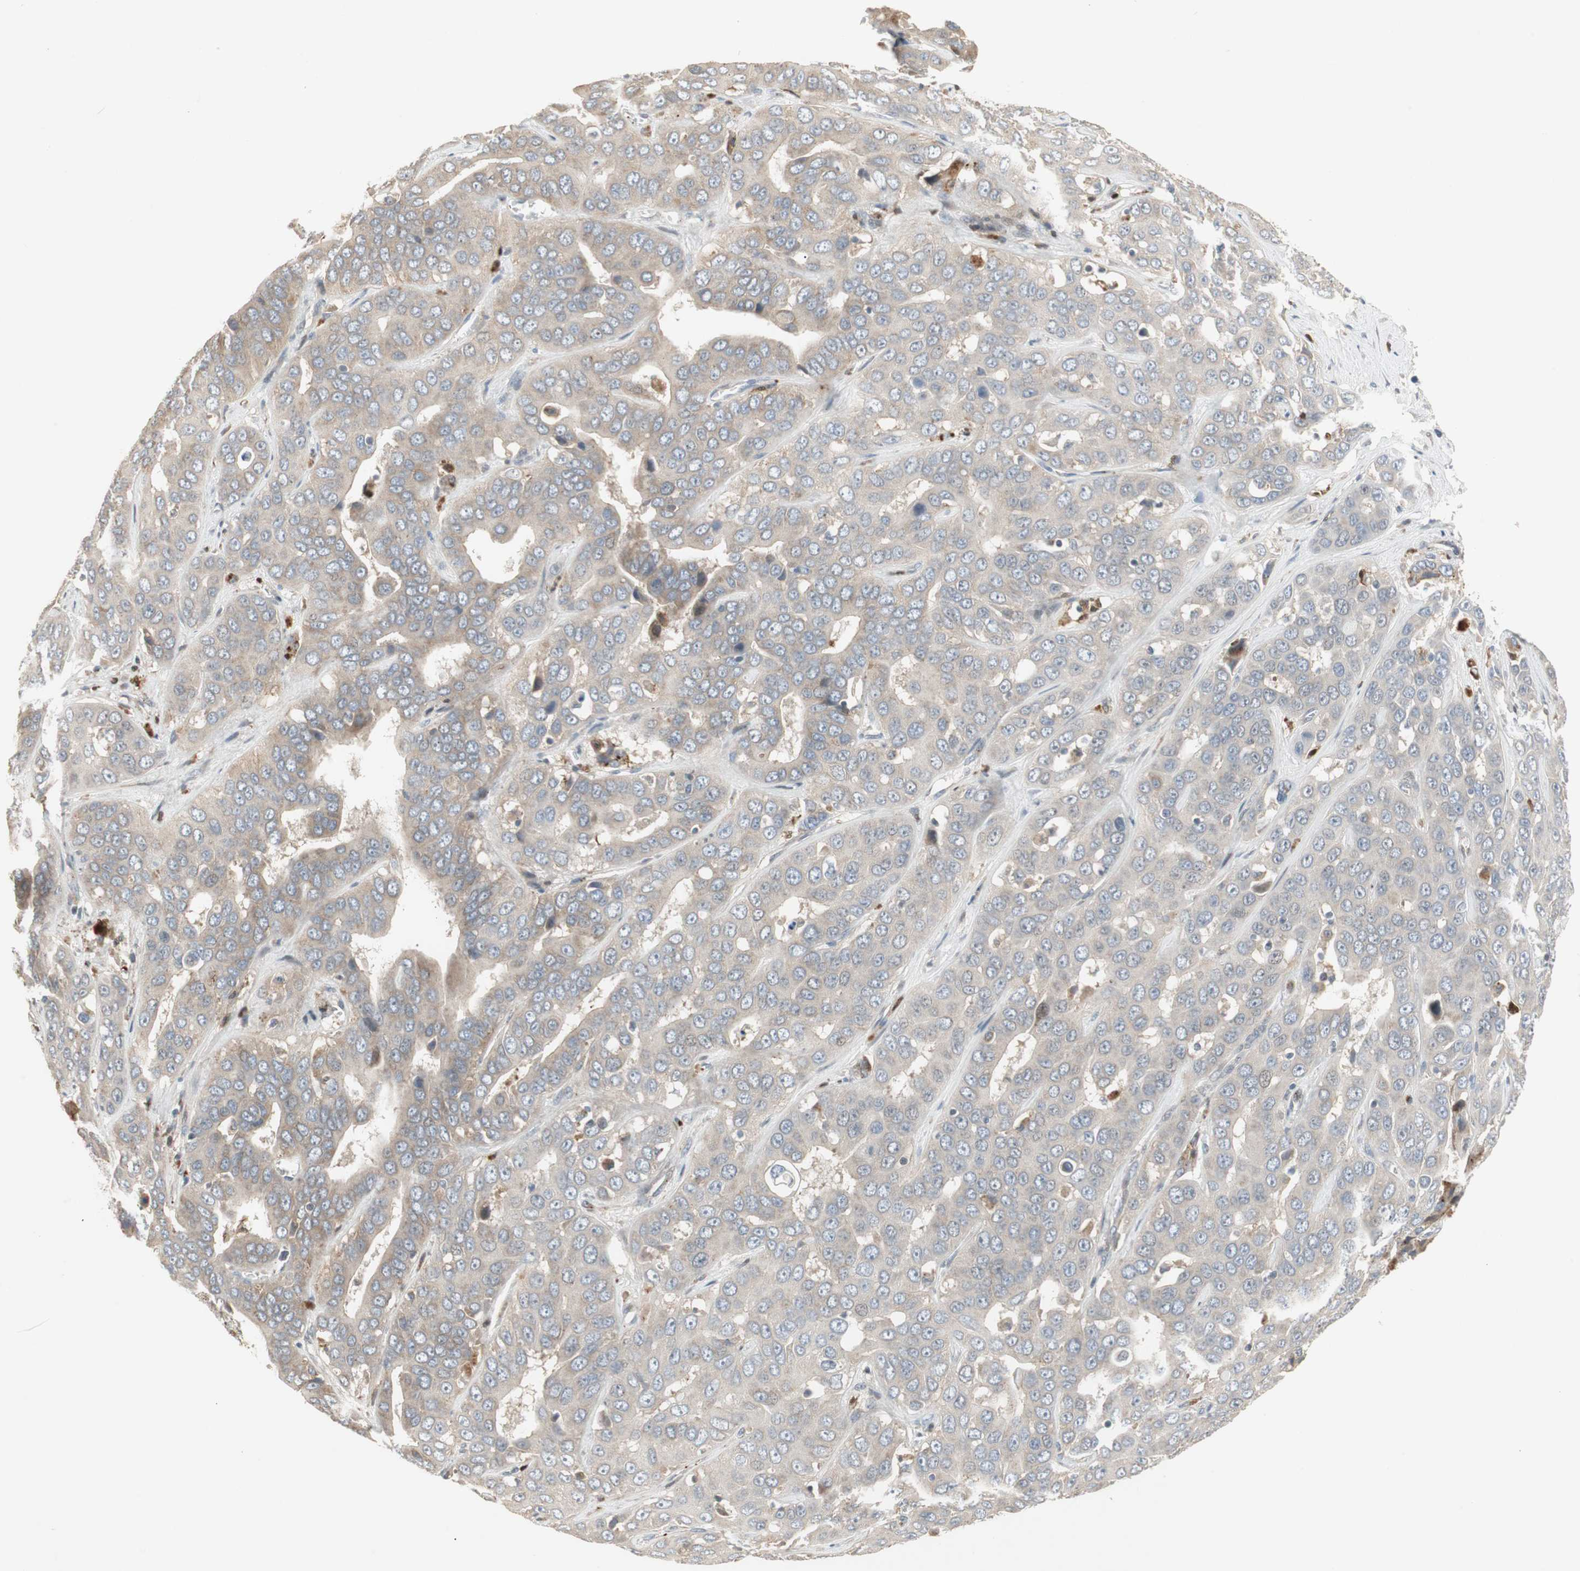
{"staining": {"intensity": "weak", "quantity": ">75%", "location": "cytoplasmic/membranous"}, "tissue": "liver cancer", "cell_type": "Tumor cells", "image_type": "cancer", "snomed": [{"axis": "morphology", "description": "Cholangiocarcinoma"}, {"axis": "topography", "description": "Liver"}], "caption": "Tumor cells display low levels of weak cytoplasmic/membranous staining in about >75% of cells in liver cholangiocarcinoma. (DAB (3,3'-diaminobenzidine) IHC, brown staining for protein, blue staining for nuclei).", "gene": "SNX4", "patient": {"sex": "female", "age": 52}}